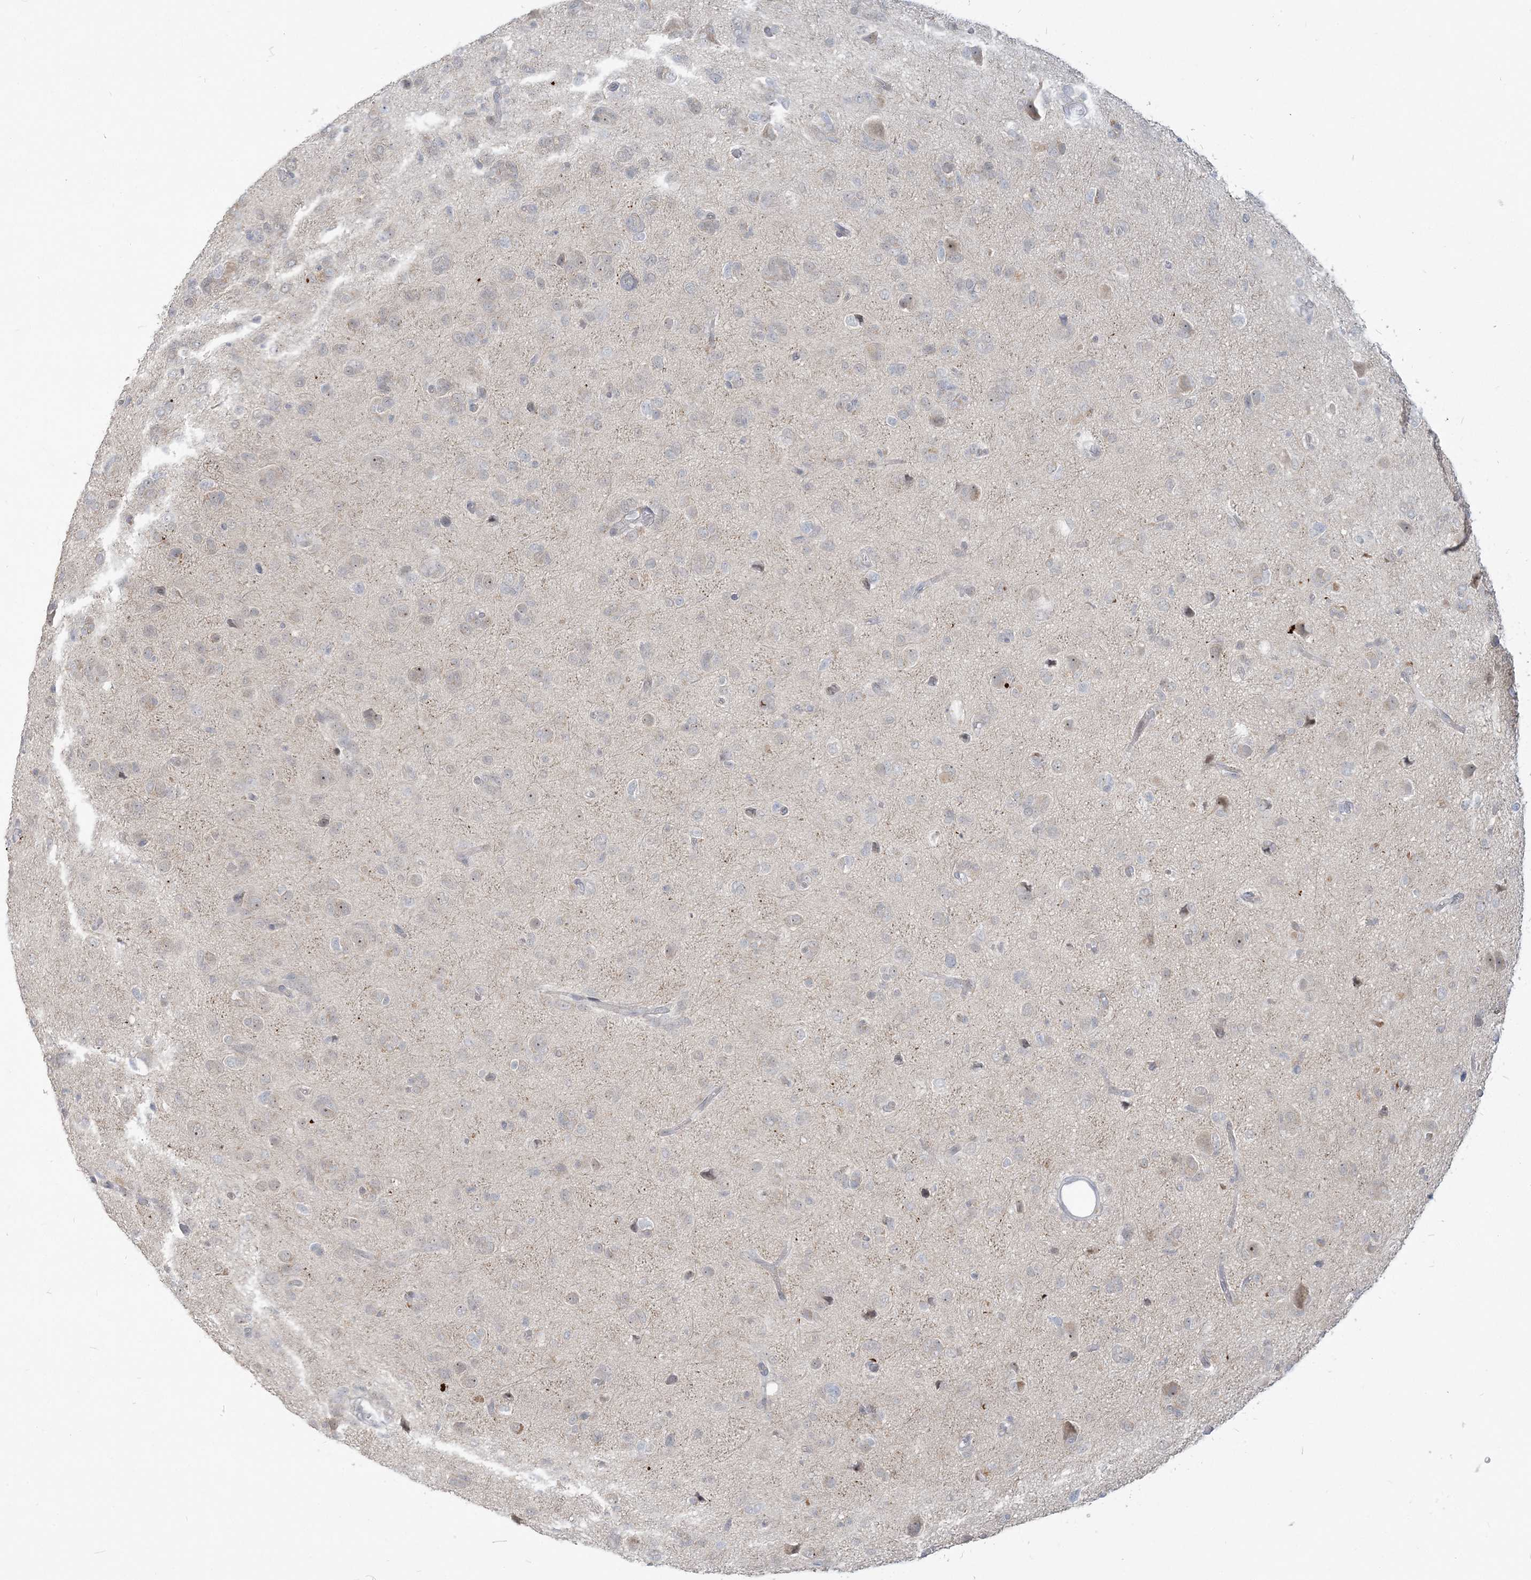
{"staining": {"intensity": "negative", "quantity": "none", "location": "none"}, "tissue": "glioma", "cell_type": "Tumor cells", "image_type": "cancer", "snomed": [{"axis": "morphology", "description": "Glioma, malignant, High grade"}, {"axis": "topography", "description": "Brain"}], "caption": "An immunohistochemistry image of glioma is shown. There is no staining in tumor cells of glioma.", "gene": "SDAD1", "patient": {"sex": "female", "age": 59}}